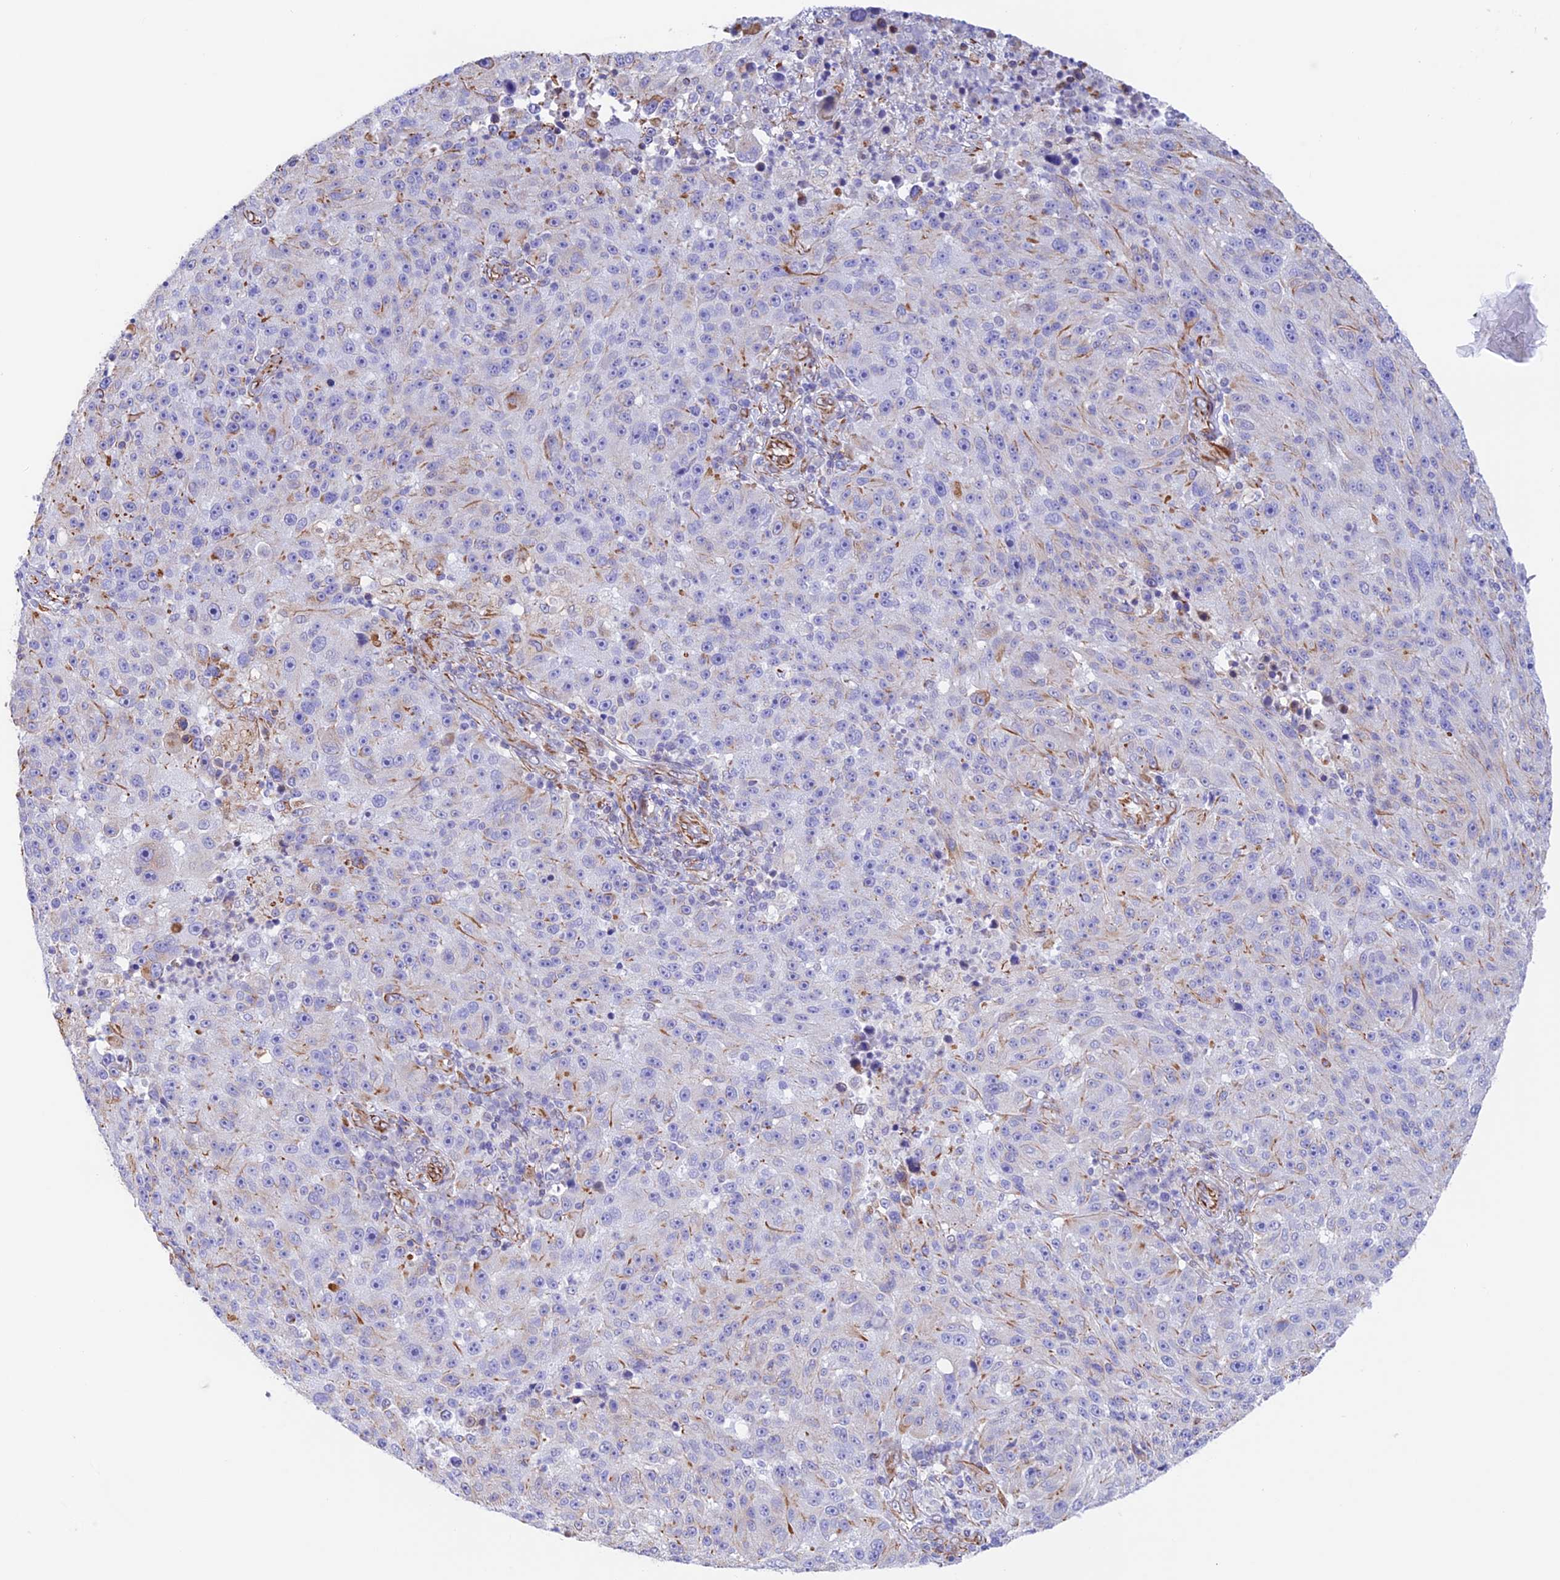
{"staining": {"intensity": "moderate", "quantity": "<25%", "location": "cytoplasmic/membranous"}, "tissue": "melanoma", "cell_type": "Tumor cells", "image_type": "cancer", "snomed": [{"axis": "morphology", "description": "Malignant melanoma, NOS"}, {"axis": "topography", "description": "Skin"}], "caption": "Protein analysis of malignant melanoma tissue demonstrates moderate cytoplasmic/membranous expression in about <25% of tumor cells. The staining was performed using DAB to visualize the protein expression in brown, while the nuclei were stained in blue with hematoxylin (Magnification: 20x).", "gene": "ZNF652", "patient": {"sex": "male", "age": 53}}